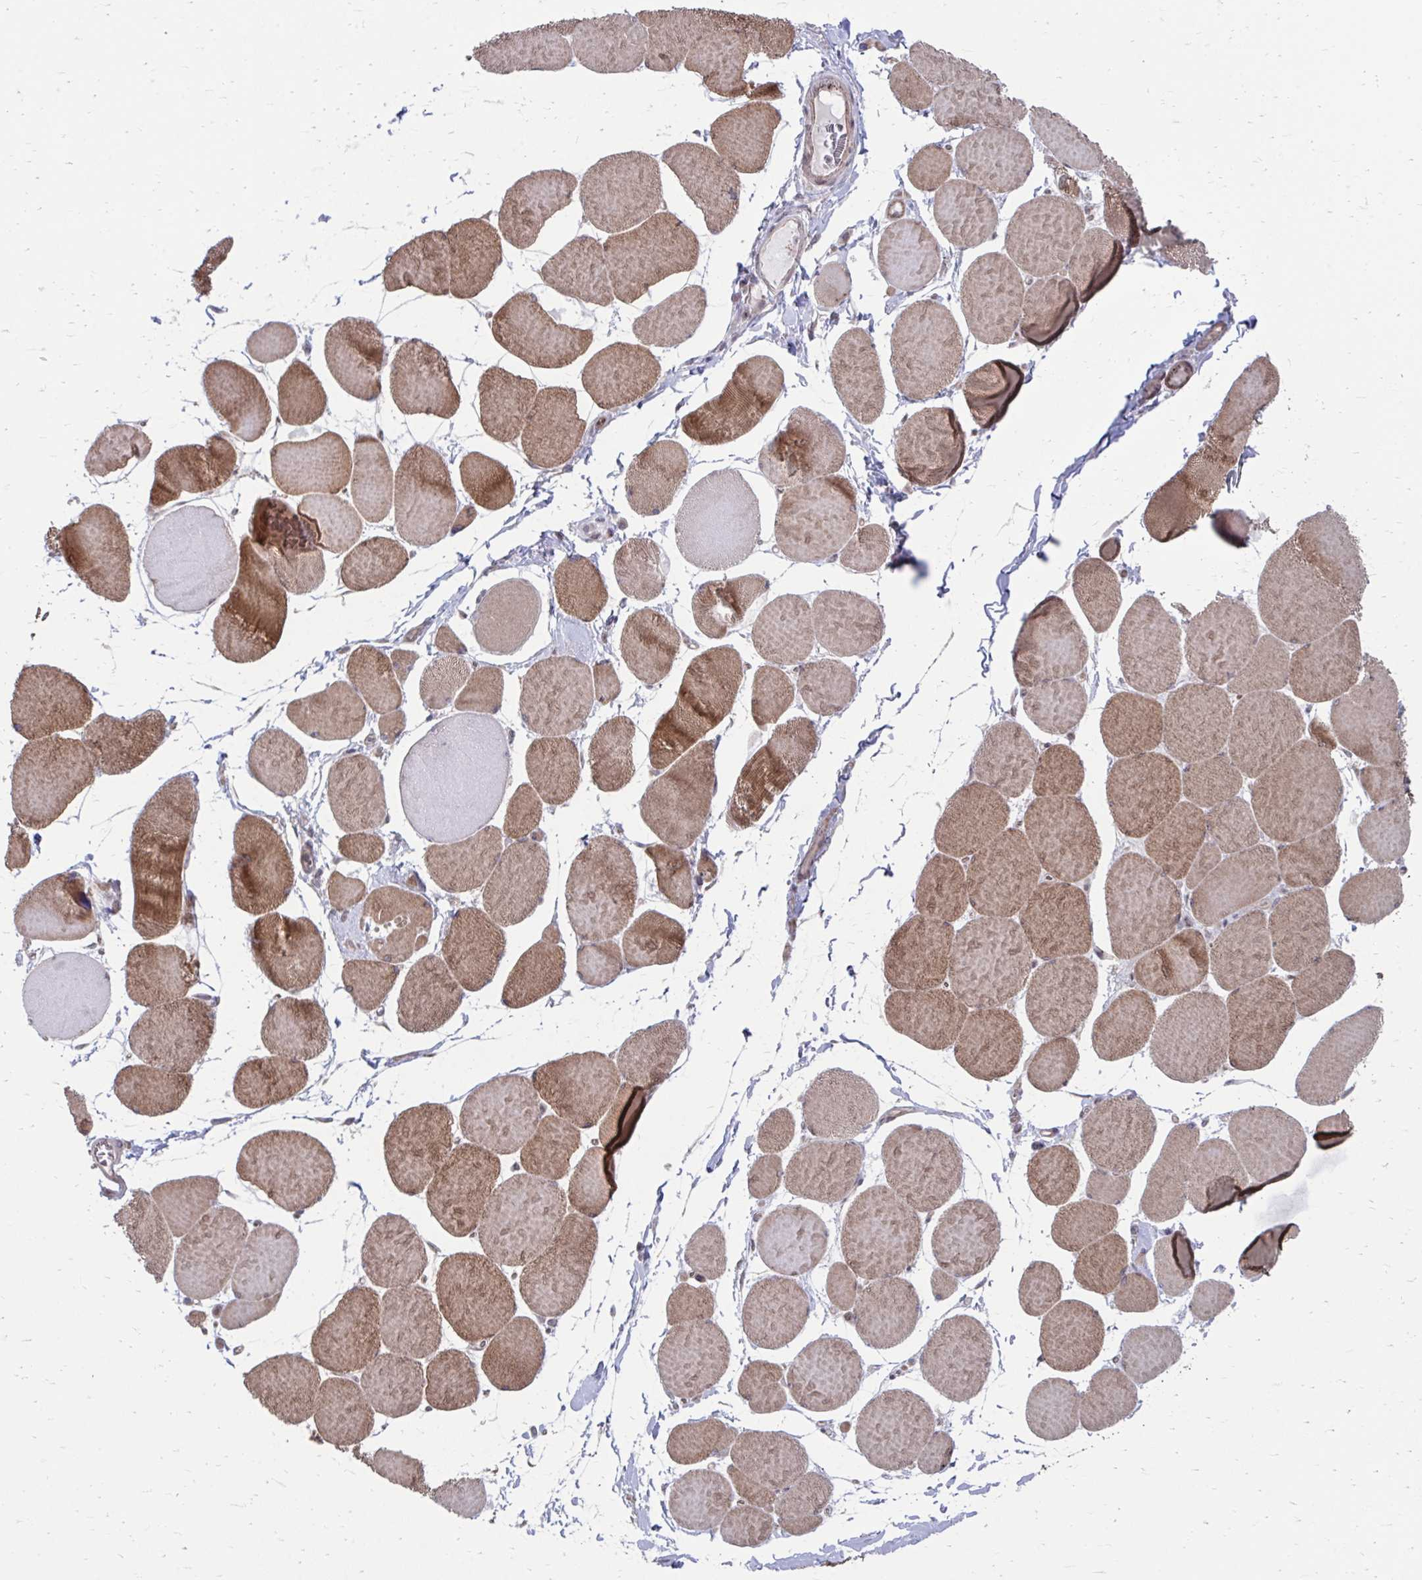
{"staining": {"intensity": "moderate", "quantity": "25%-75%", "location": "cytoplasmic/membranous"}, "tissue": "skeletal muscle", "cell_type": "Myocytes", "image_type": "normal", "snomed": [{"axis": "morphology", "description": "Normal tissue, NOS"}, {"axis": "topography", "description": "Skeletal muscle"}], "caption": "Immunohistochemistry of unremarkable skeletal muscle reveals medium levels of moderate cytoplasmic/membranous staining in approximately 25%-75% of myocytes.", "gene": "ITPR2", "patient": {"sex": "female", "age": 75}}